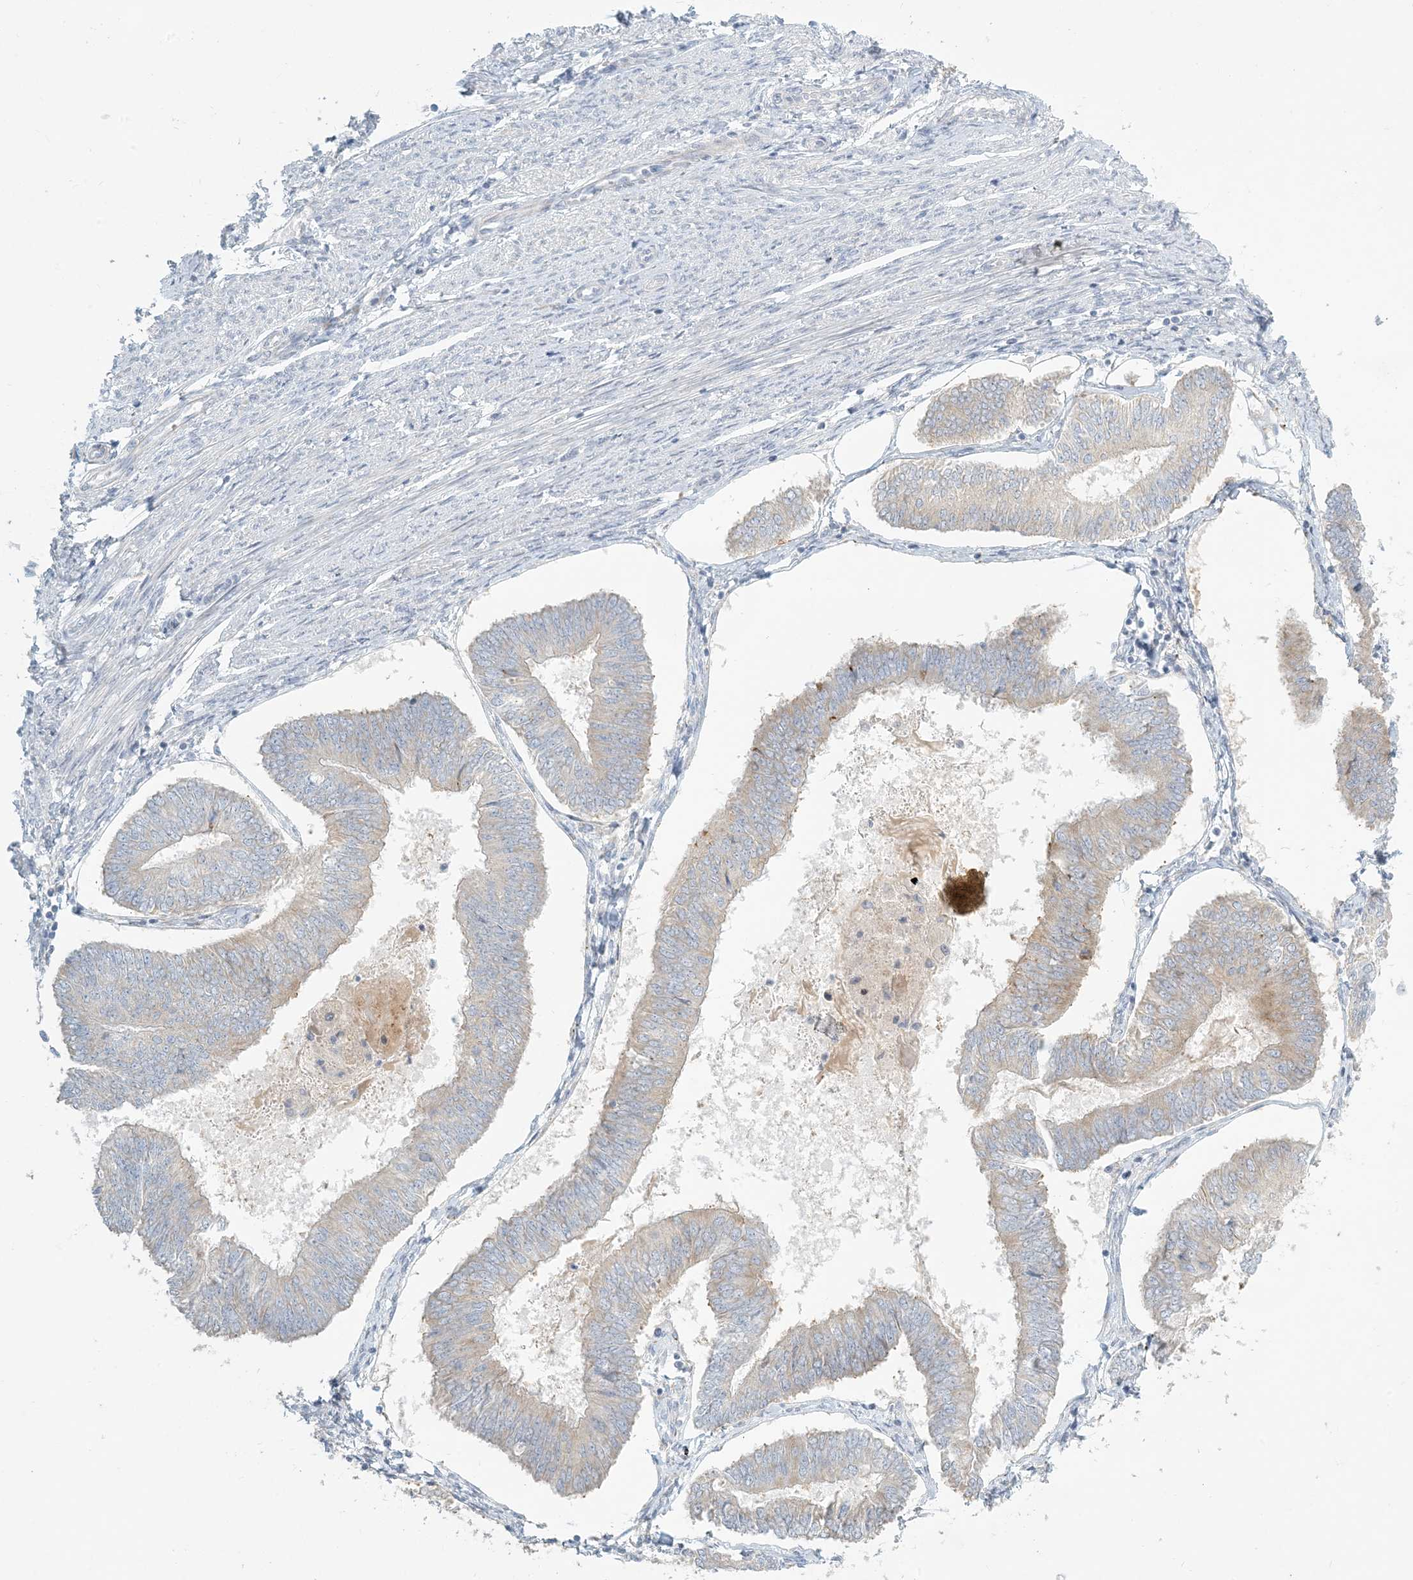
{"staining": {"intensity": "negative", "quantity": "none", "location": "none"}, "tissue": "endometrial cancer", "cell_type": "Tumor cells", "image_type": "cancer", "snomed": [{"axis": "morphology", "description": "Adenocarcinoma, NOS"}, {"axis": "topography", "description": "Endometrium"}], "caption": "Micrograph shows no protein staining in tumor cells of adenocarcinoma (endometrial) tissue.", "gene": "ZNF385D", "patient": {"sex": "female", "age": 58}}